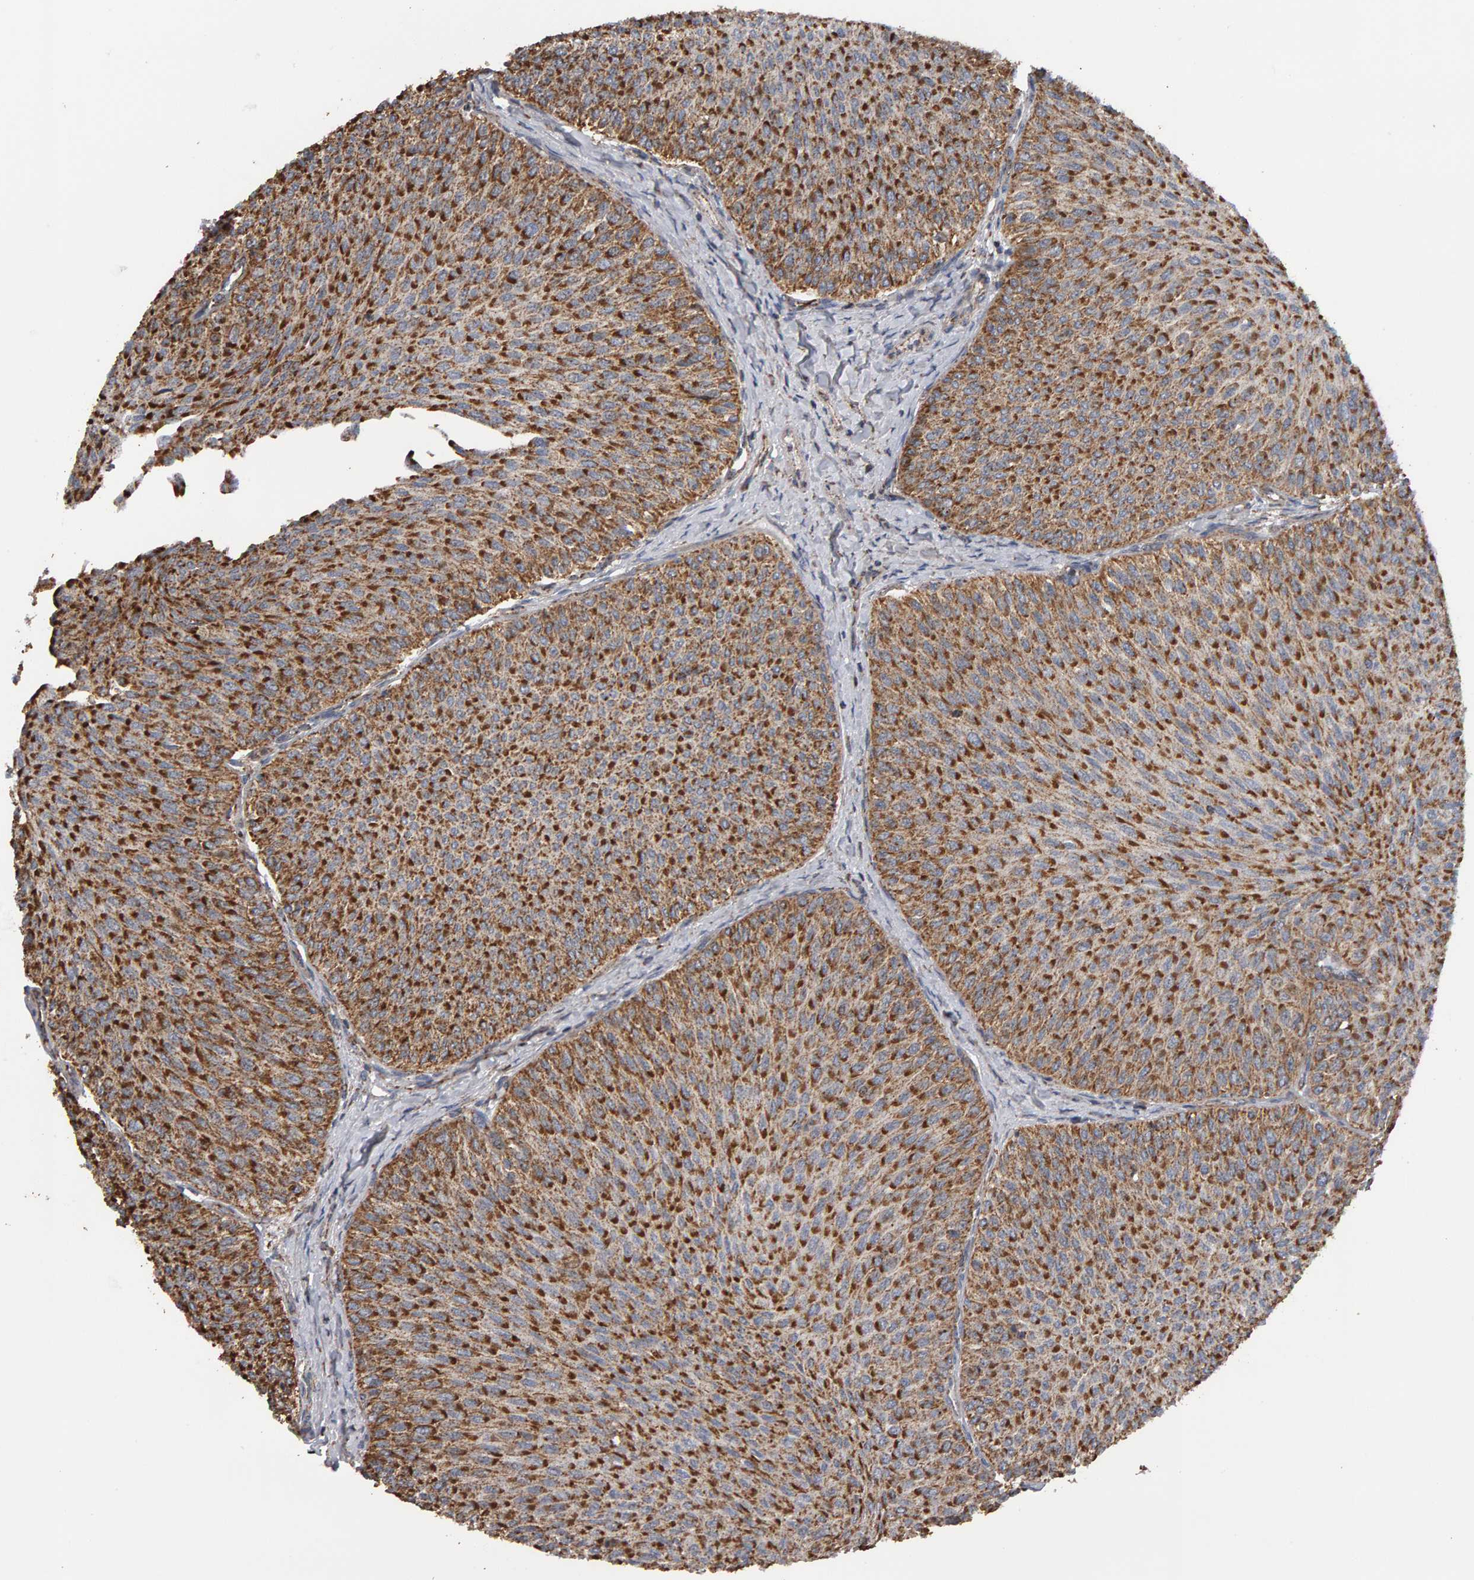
{"staining": {"intensity": "strong", "quantity": ">75%", "location": "cytoplasmic/membranous"}, "tissue": "urothelial cancer", "cell_type": "Tumor cells", "image_type": "cancer", "snomed": [{"axis": "morphology", "description": "Urothelial carcinoma, Low grade"}, {"axis": "topography", "description": "Urinary bladder"}], "caption": "Urothelial cancer was stained to show a protein in brown. There is high levels of strong cytoplasmic/membranous positivity in approximately >75% of tumor cells. (DAB (3,3'-diaminobenzidine) = brown stain, brightfield microscopy at high magnification).", "gene": "TOM1L1", "patient": {"sex": "male", "age": 78}}